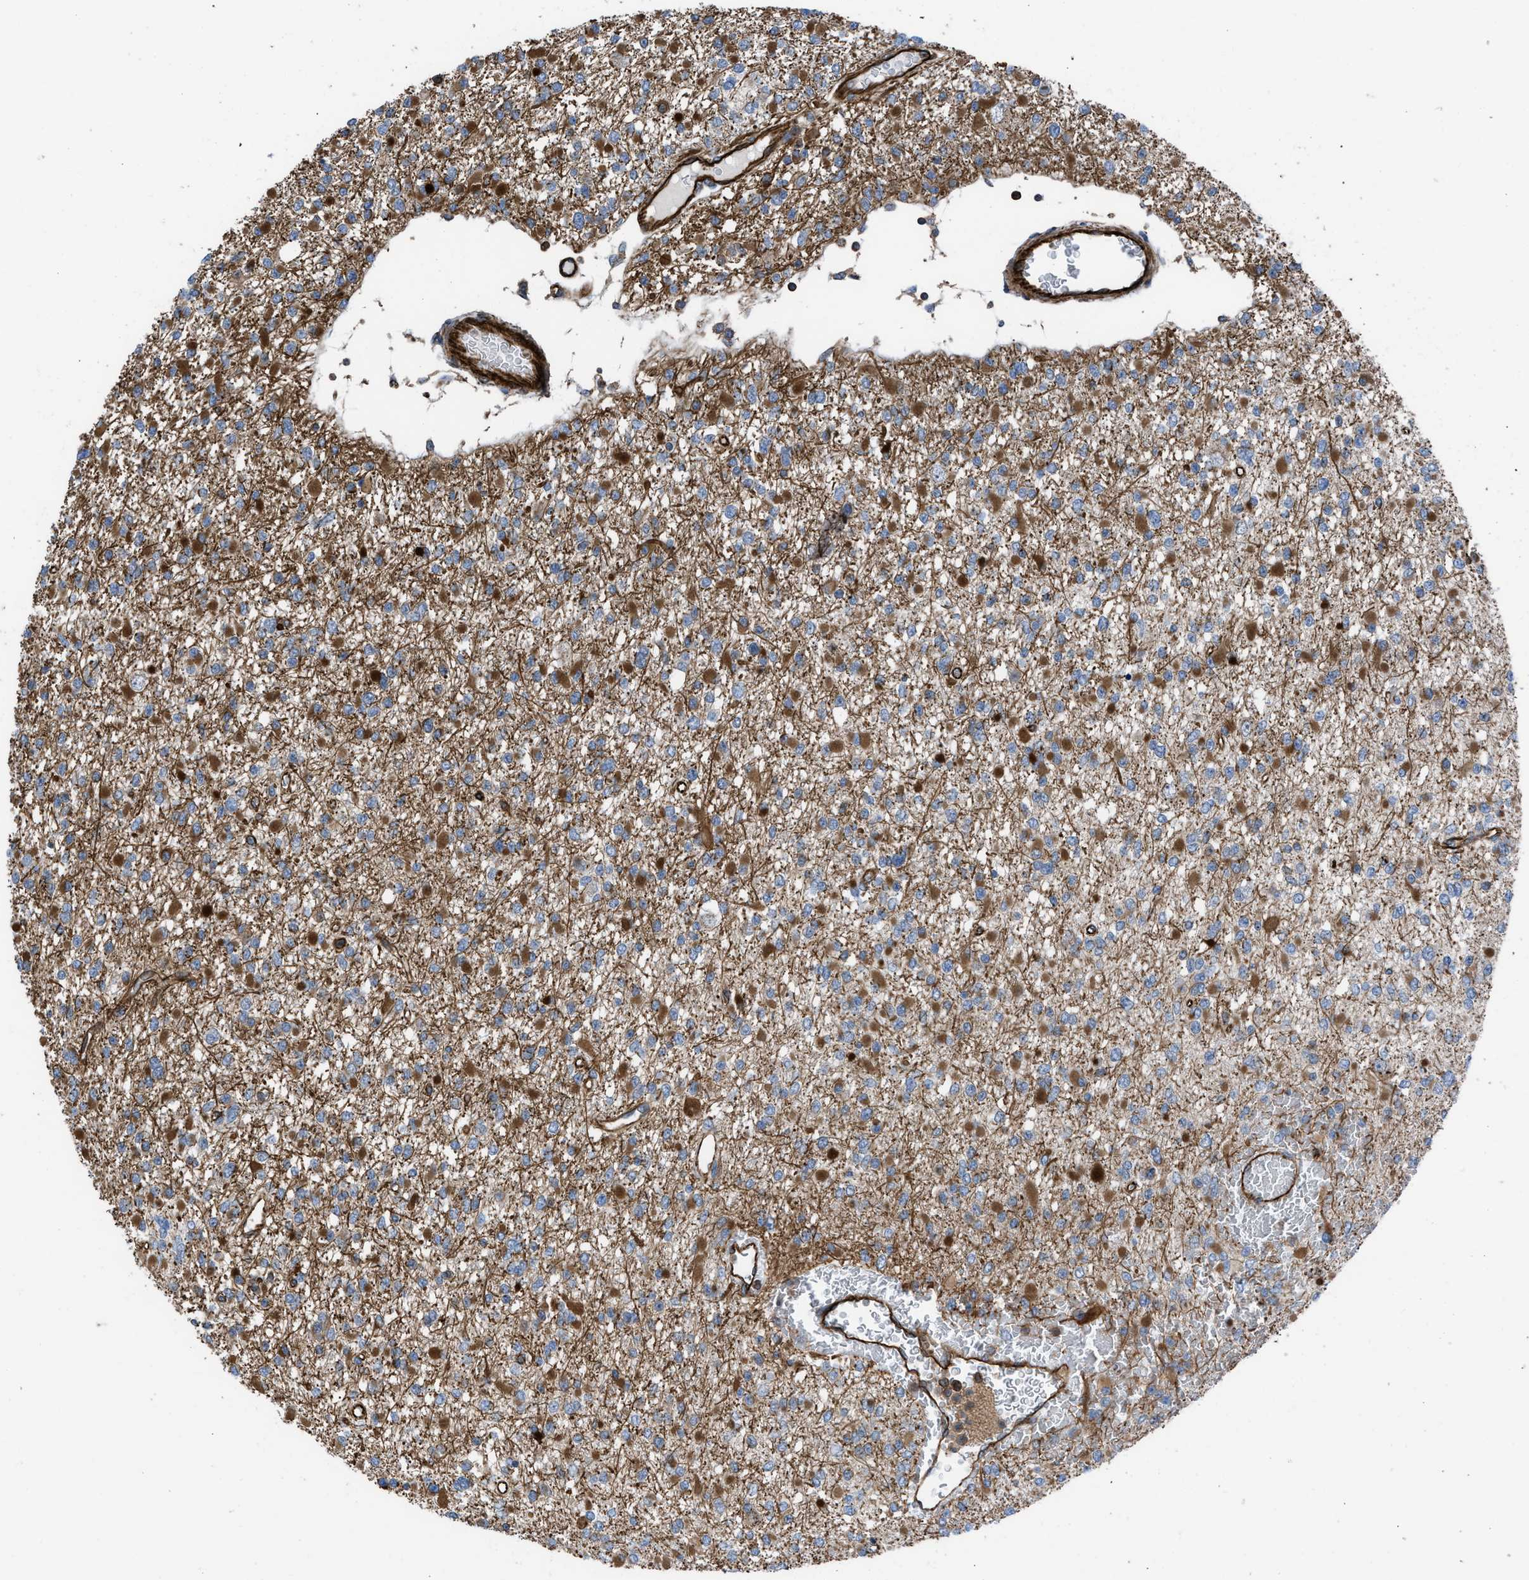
{"staining": {"intensity": "moderate", "quantity": "25%-75%", "location": "cytoplasmic/membranous"}, "tissue": "glioma", "cell_type": "Tumor cells", "image_type": "cancer", "snomed": [{"axis": "morphology", "description": "Glioma, malignant, Low grade"}, {"axis": "topography", "description": "Brain"}], "caption": "Protein analysis of glioma tissue shows moderate cytoplasmic/membranous expression in about 25%-75% of tumor cells.", "gene": "PTPRE", "patient": {"sex": "female", "age": 22}}